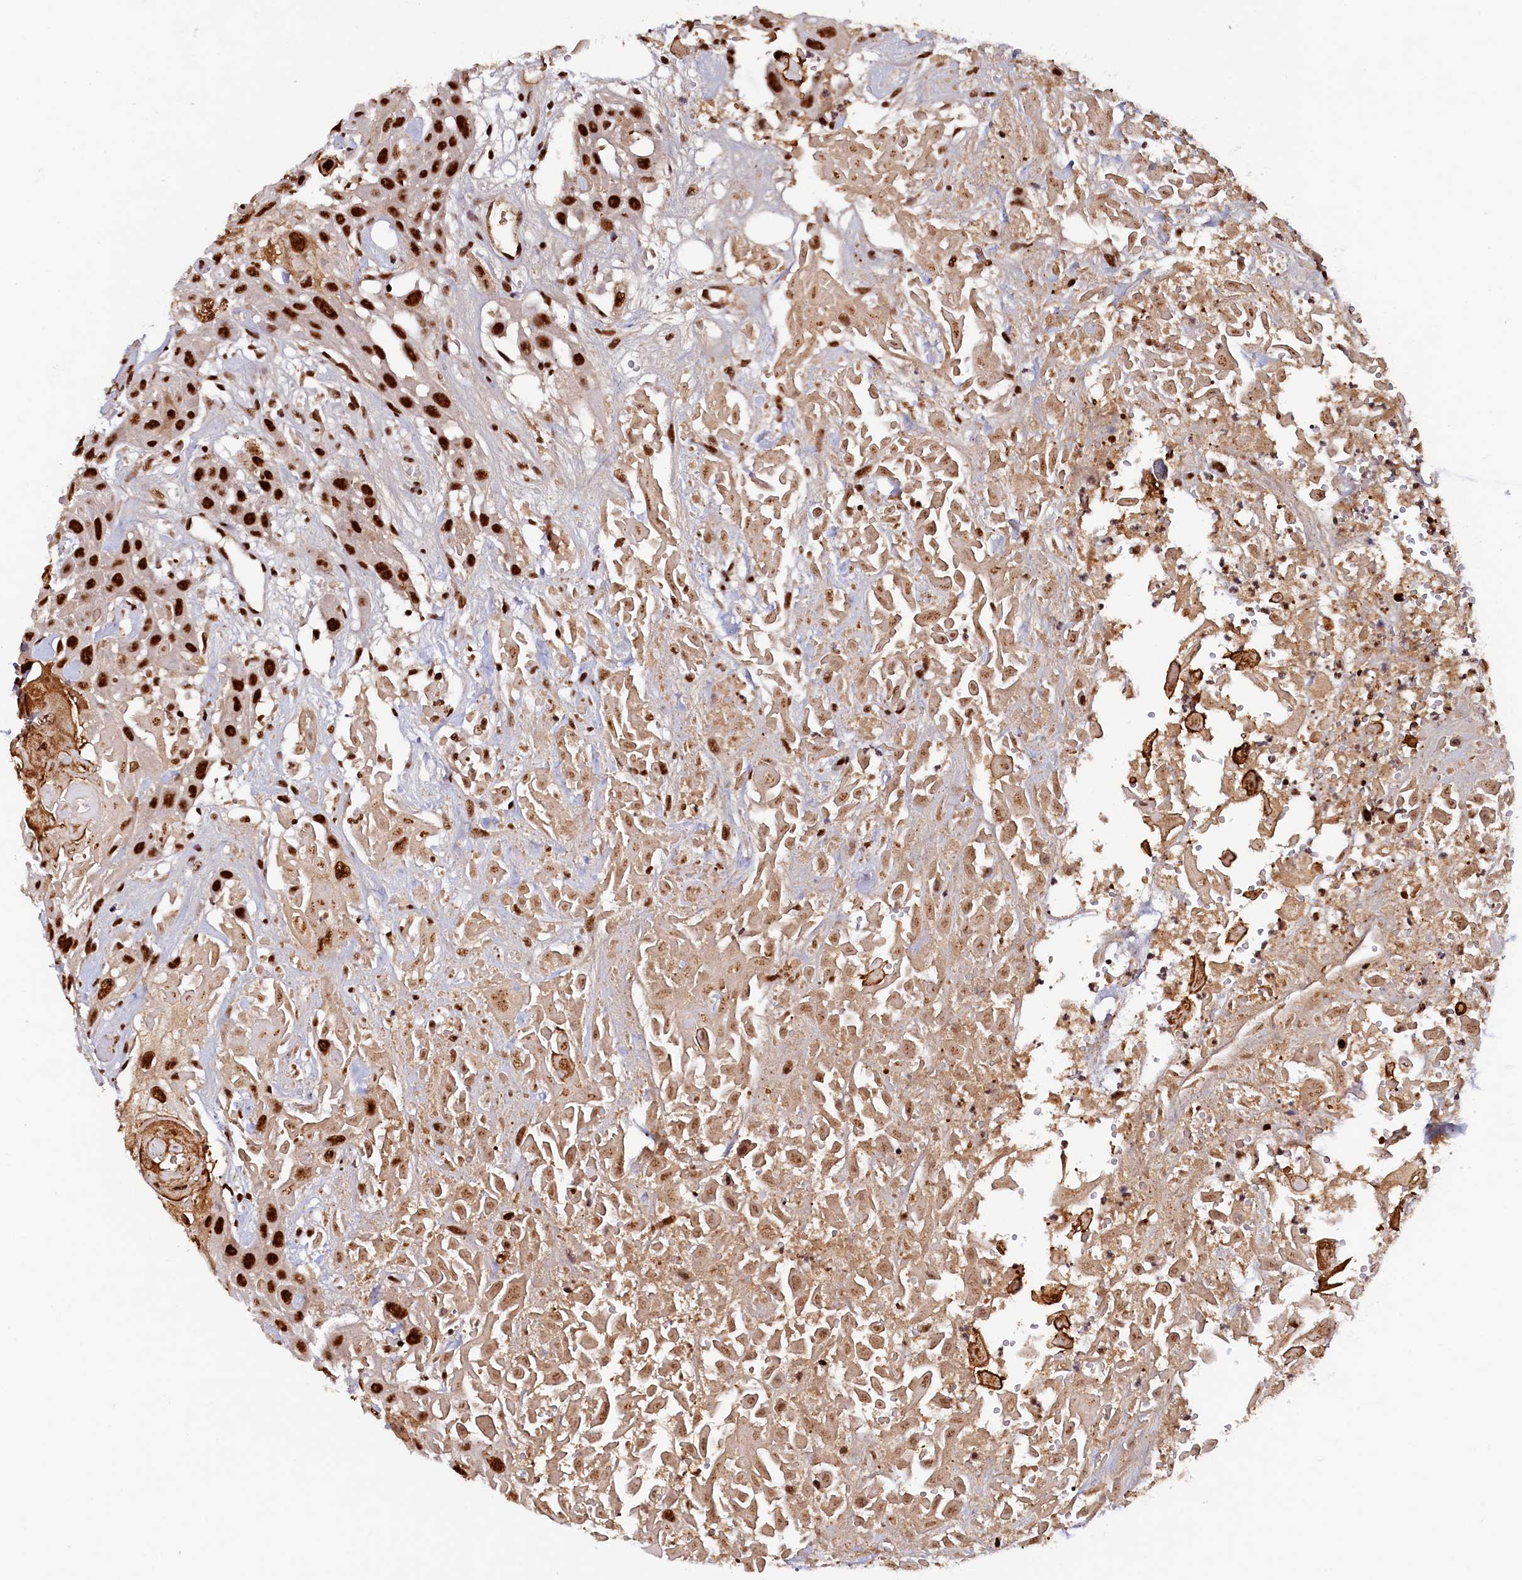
{"staining": {"intensity": "strong", "quantity": ">75%", "location": "nuclear"}, "tissue": "head and neck cancer", "cell_type": "Tumor cells", "image_type": "cancer", "snomed": [{"axis": "morphology", "description": "Squamous cell carcinoma, NOS"}, {"axis": "topography", "description": "Head-Neck"}], "caption": "A high-resolution histopathology image shows immunohistochemistry staining of head and neck squamous cell carcinoma, which demonstrates strong nuclear staining in about >75% of tumor cells.", "gene": "ZC3H18", "patient": {"sex": "male", "age": 81}}